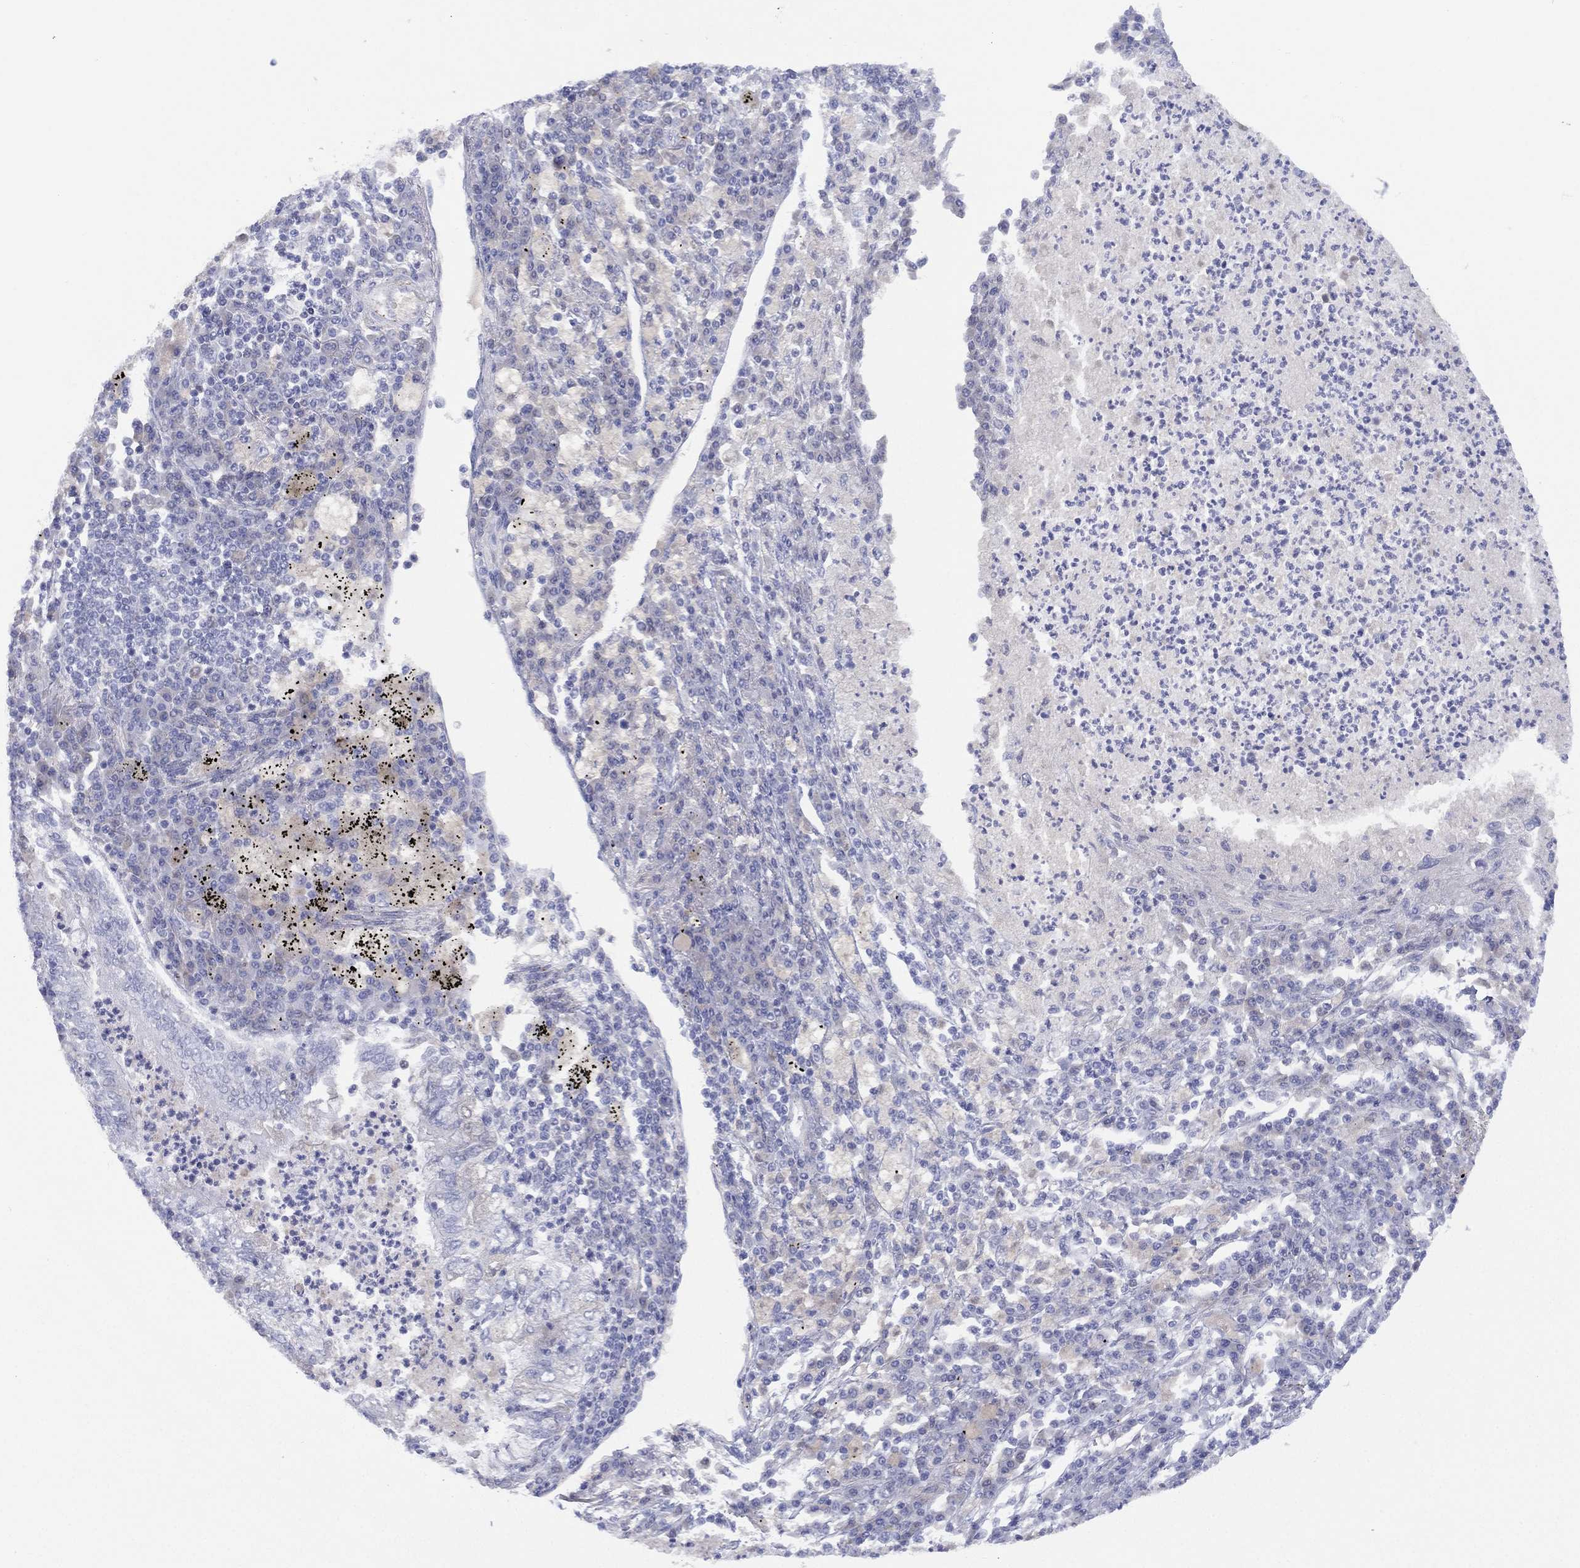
{"staining": {"intensity": "negative", "quantity": "none", "location": "none"}, "tissue": "lung cancer", "cell_type": "Tumor cells", "image_type": "cancer", "snomed": [{"axis": "morphology", "description": "Adenocarcinoma, NOS"}, {"axis": "topography", "description": "Lung"}], "caption": "There is no significant expression in tumor cells of lung cancer.", "gene": "CYP2D6", "patient": {"sex": "female", "age": 73}}